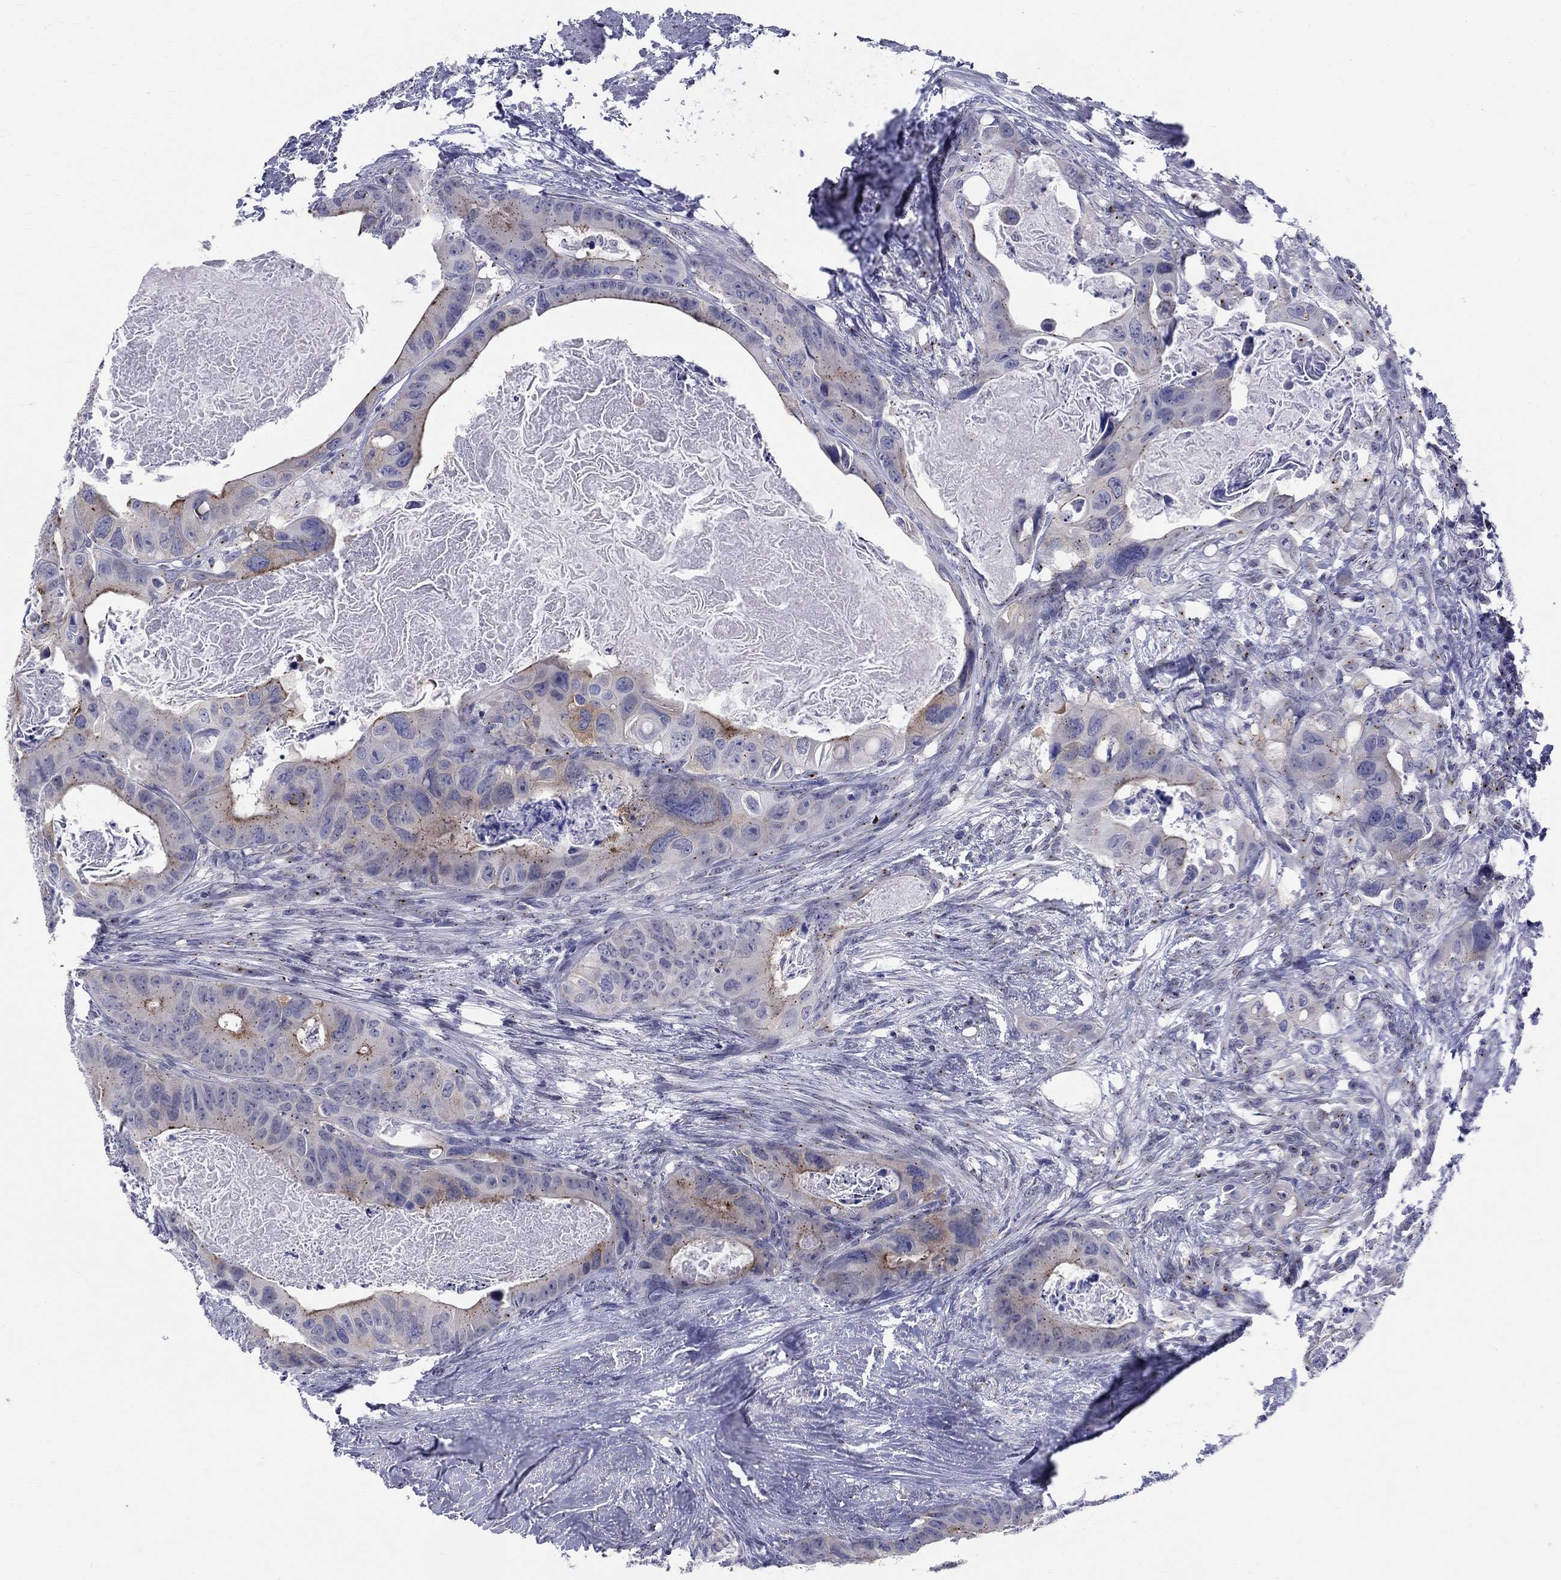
{"staining": {"intensity": "moderate", "quantity": "<25%", "location": "cytoplasmic/membranous"}, "tissue": "colorectal cancer", "cell_type": "Tumor cells", "image_type": "cancer", "snomed": [{"axis": "morphology", "description": "Adenocarcinoma, NOS"}, {"axis": "topography", "description": "Rectum"}], "caption": "Protein analysis of colorectal cancer tissue reveals moderate cytoplasmic/membranous positivity in about <25% of tumor cells.", "gene": "CEP43", "patient": {"sex": "male", "age": 64}}